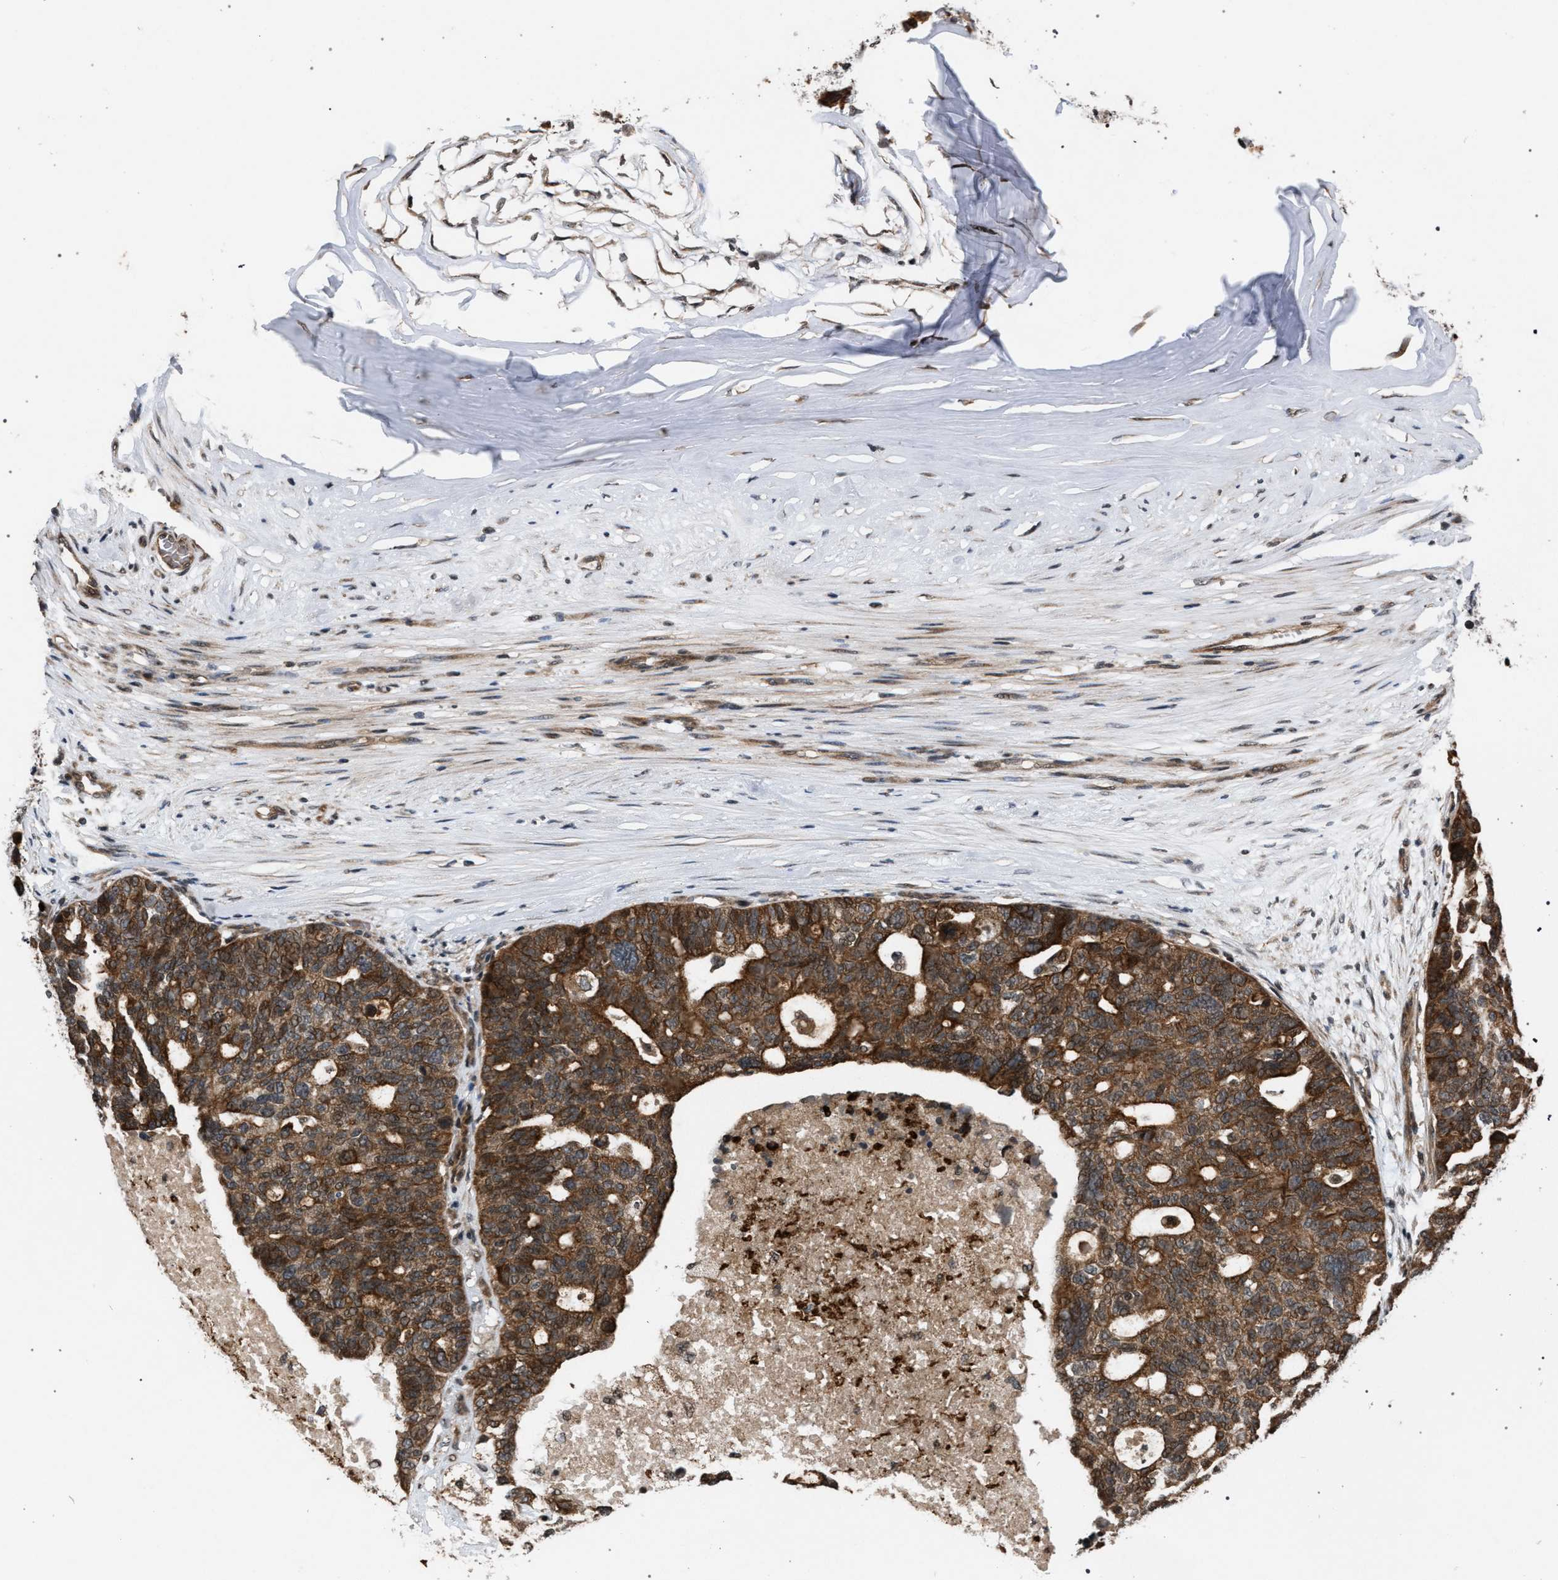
{"staining": {"intensity": "moderate", "quantity": ">75%", "location": "cytoplasmic/membranous"}, "tissue": "ovarian cancer", "cell_type": "Tumor cells", "image_type": "cancer", "snomed": [{"axis": "morphology", "description": "Cystadenocarcinoma, serous, NOS"}, {"axis": "topography", "description": "Ovary"}], "caption": "IHC staining of ovarian cancer, which displays medium levels of moderate cytoplasmic/membranous positivity in about >75% of tumor cells indicating moderate cytoplasmic/membranous protein positivity. The staining was performed using DAB (3,3'-diaminobenzidine) (brown) for protein detection and nuclei were counterstained in hematoxylin (blue).", "gene": "IRAK4", "patient": {"sex": "female", "age": 59}}